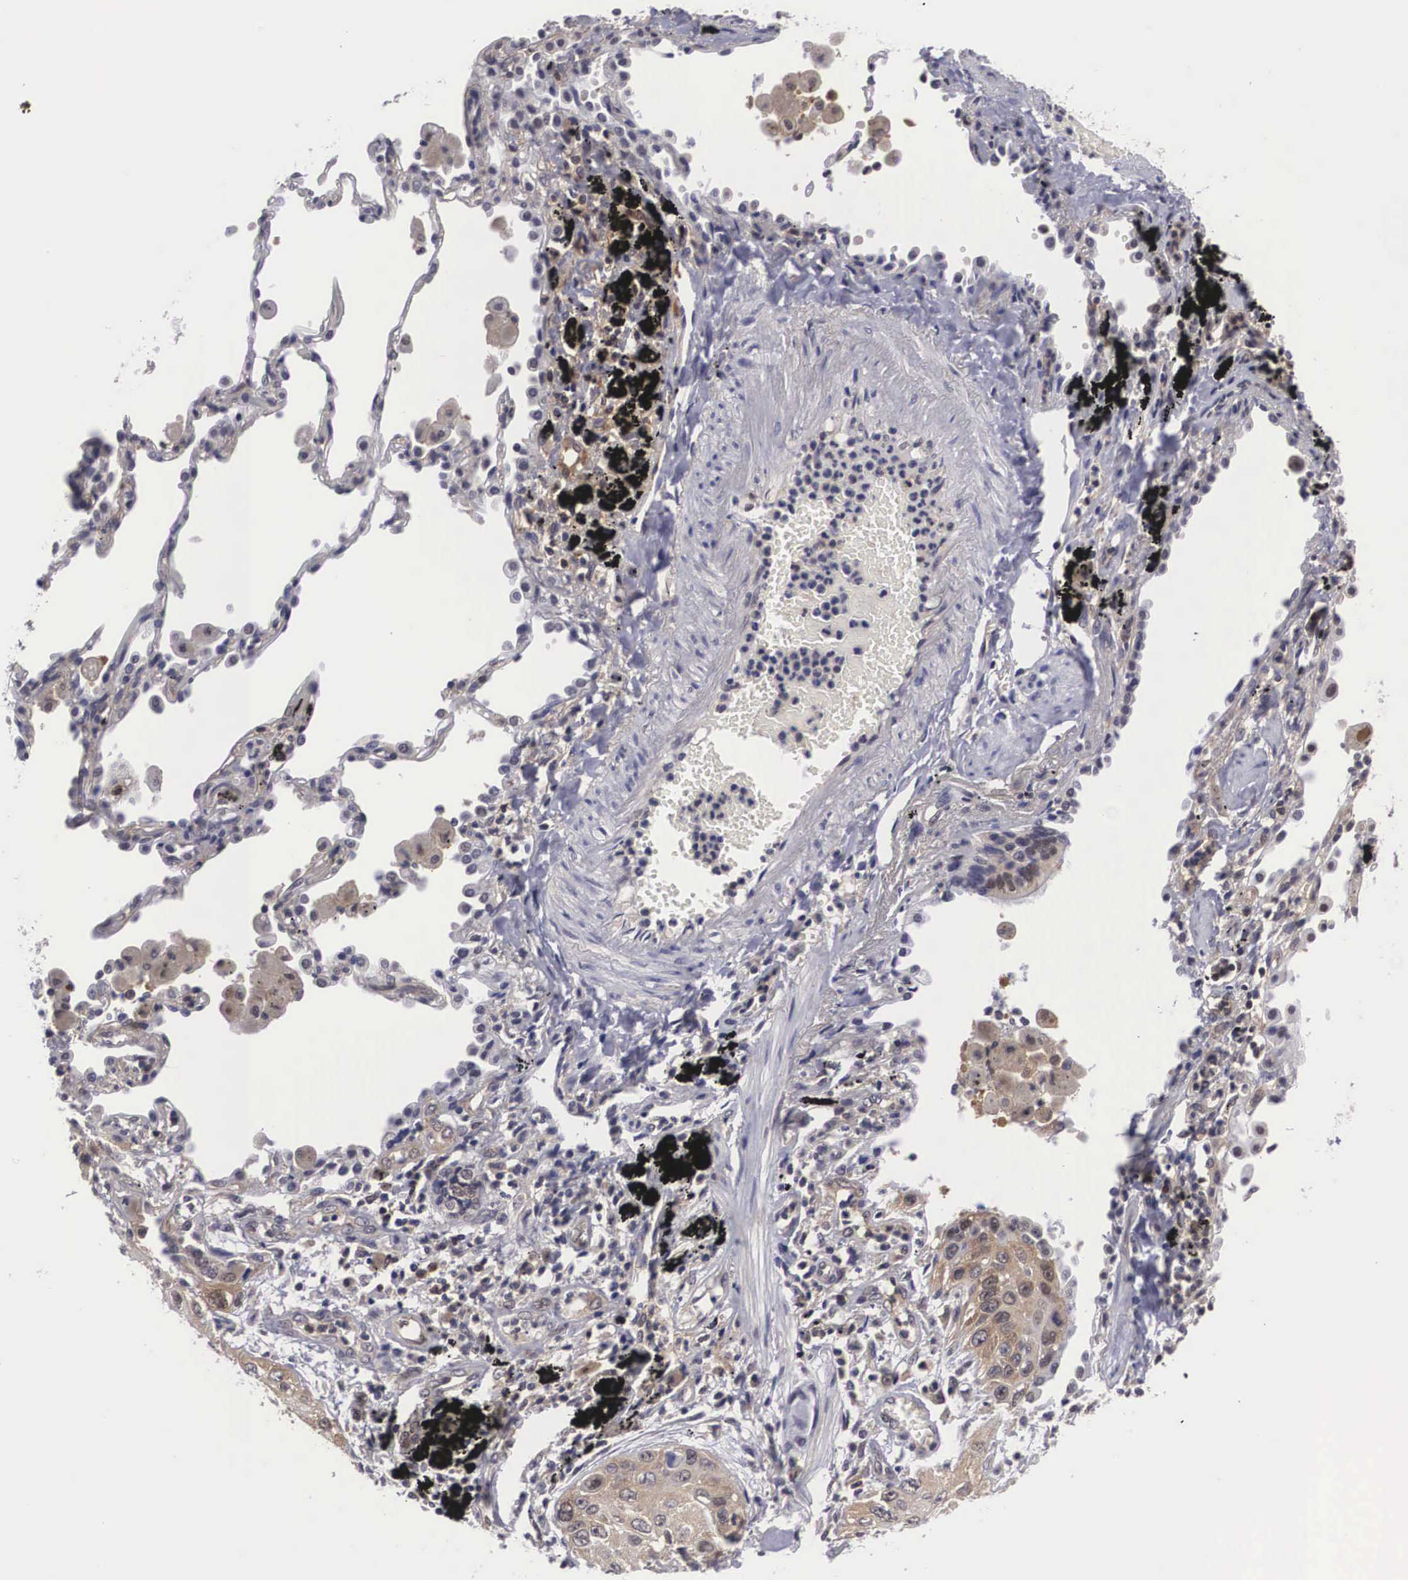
{"staining": {"intensity": "weak", "quantity": ">75%", "location": "cytoplasmic/membranous,nuclear"}, "tissue": "lung cancer", "cell_type": "Tumor cells", "image_type": "cancer", "snomed": [{"axis": "morphology", "description": "Squamous cell carcinoma, NOS"}, {"axis": "topography", "description": "Lung"}], "caption": "This is an image of IHC staining of lung squamous cell carcinoma, which shows weak positivity in the cytoplasmic/membranous and nuclear of tumor cells.", "gene": "ADSL", "patient": {"sex": "male", "age": 71}}